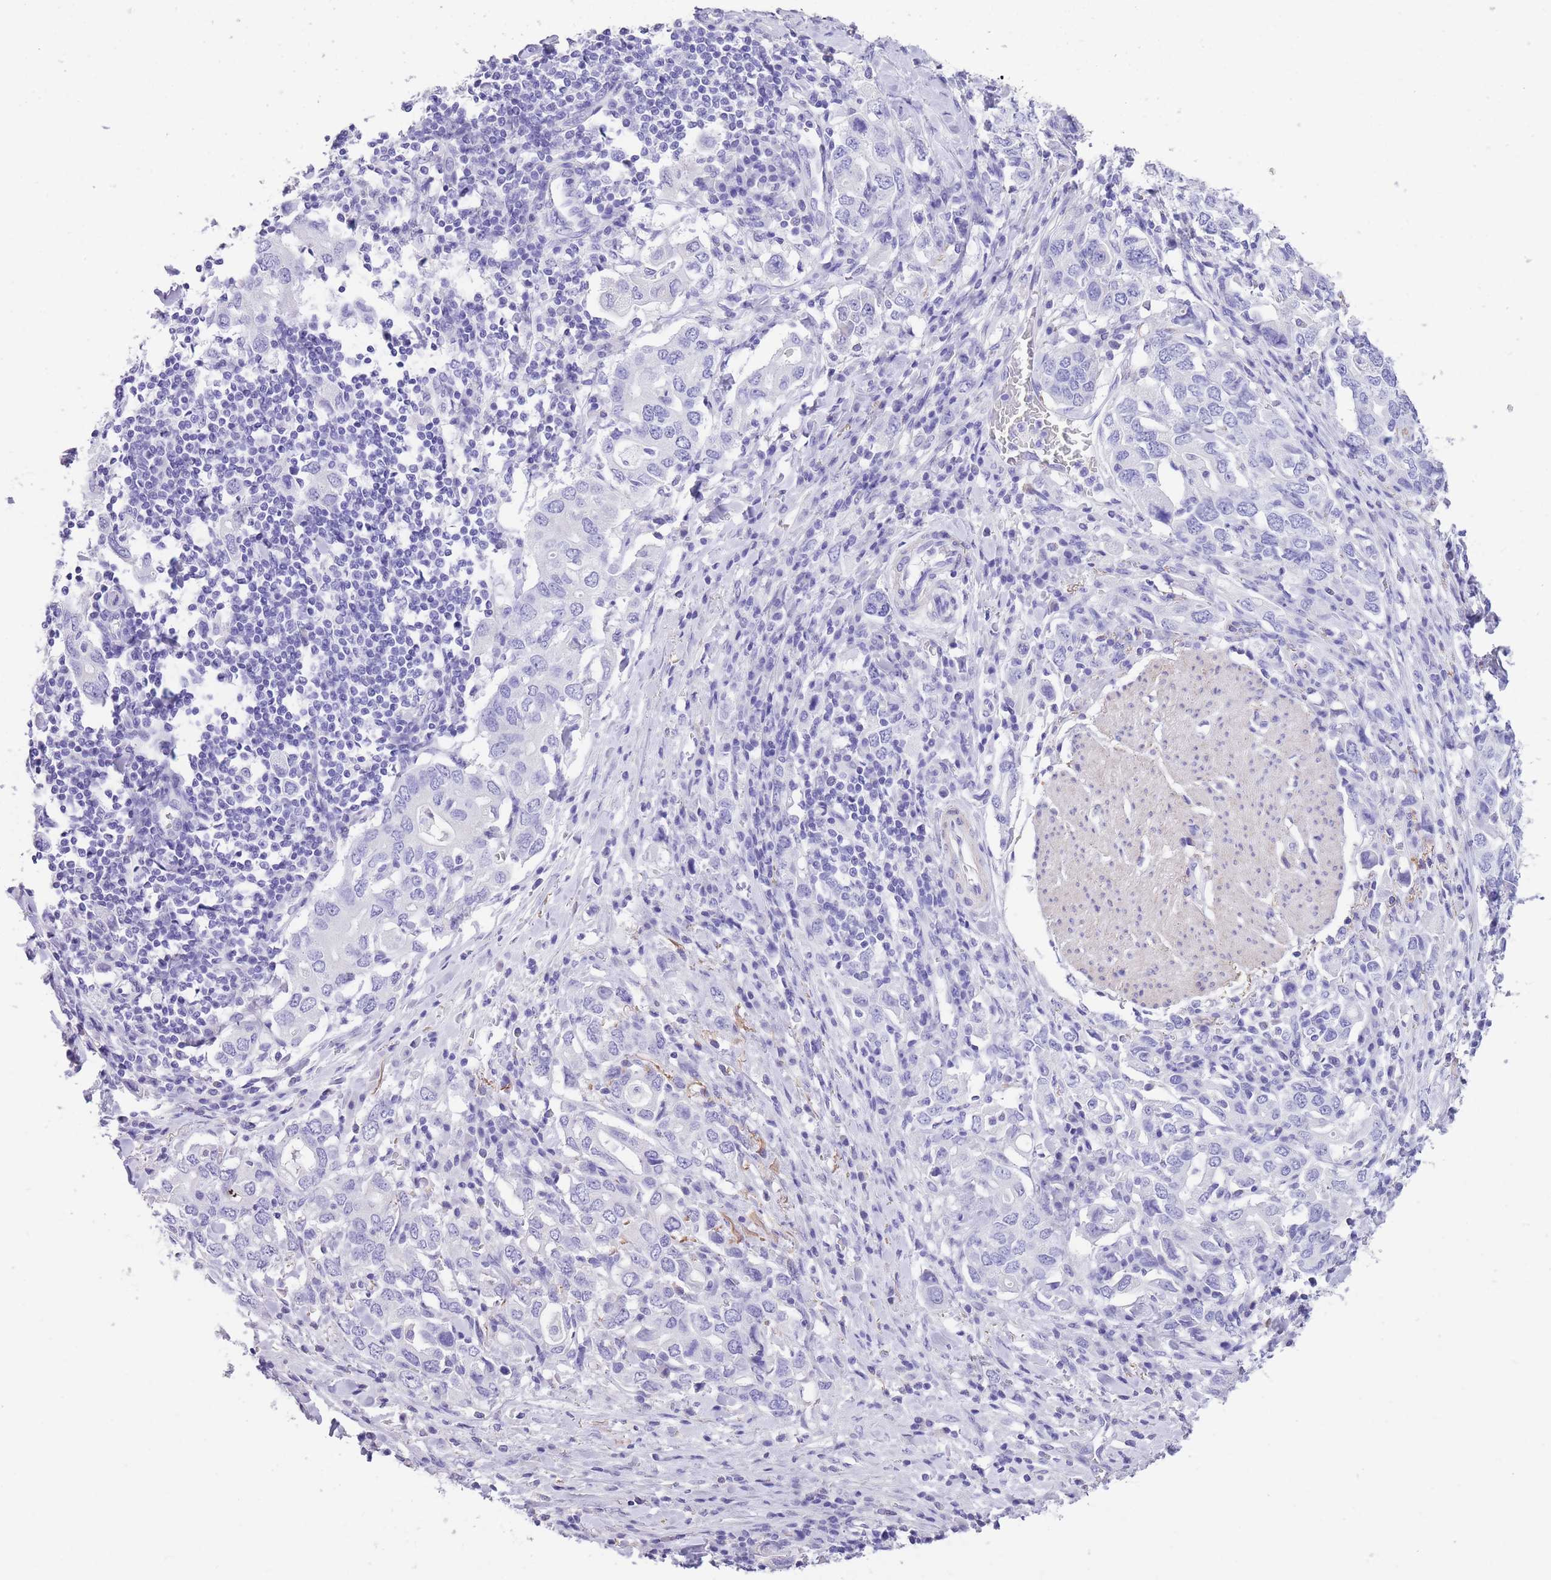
{"staining": {"intensity": "negative", "quantity": "none", "location": "none"}, "tissue": "stomach cancer", "cell_type": "Tumor cells", "image_type": "cancer", "snomed": [{"axis": "morphology", "description": "Adenocarcinoma, NOS"}, {"axis": "topography", "description": "Stomach, upper"}, {"axis": "topography", "description": "Stomach"}], "caption": "Immunohistochemistry (IHC) image of adenocarcinoma (stomach) stained for a protein (brown), which displays no expression in tumor cells.", "gene": "RAI2", "patient": {"sex": "male", "age": 62}}